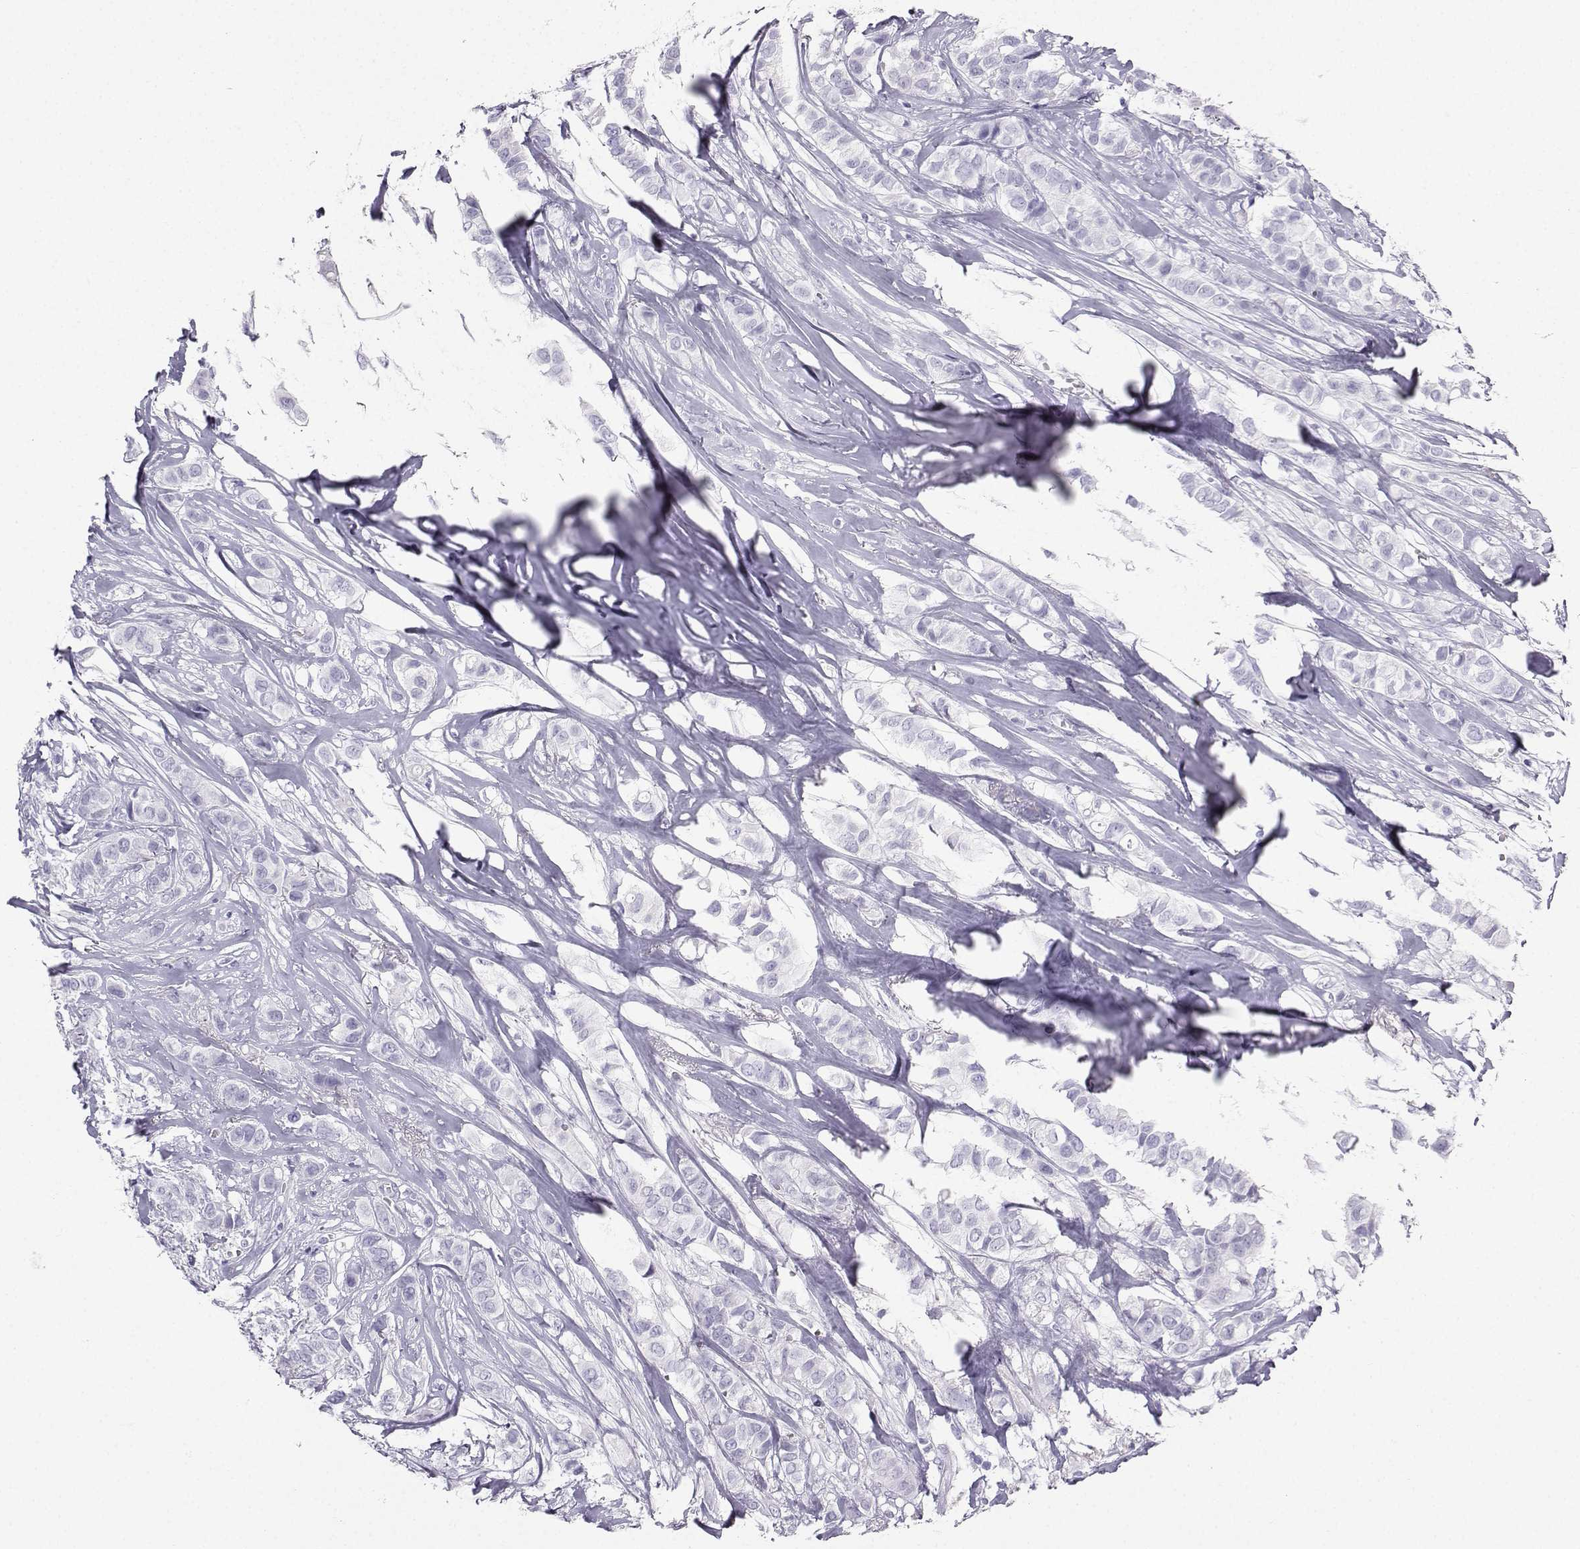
{"staining": {"intensity": "negative", "quantity": "none", "location": "none"}, "tissue": "breast cancer", "cell_type": "Tumor cells", "image_type": "cancer", "snomed": [{"axis": "morphology", "description": "Duct carcinoma"}, {"axis": "topography", "description": "Breast"}], "caption": "DAB immunohistochemical staining of invasive ductal carcinoma (breast) displays no significant staining in tumor cells.", "gene": "IQCD", "patient": {"sex": "female", "age": 85}}